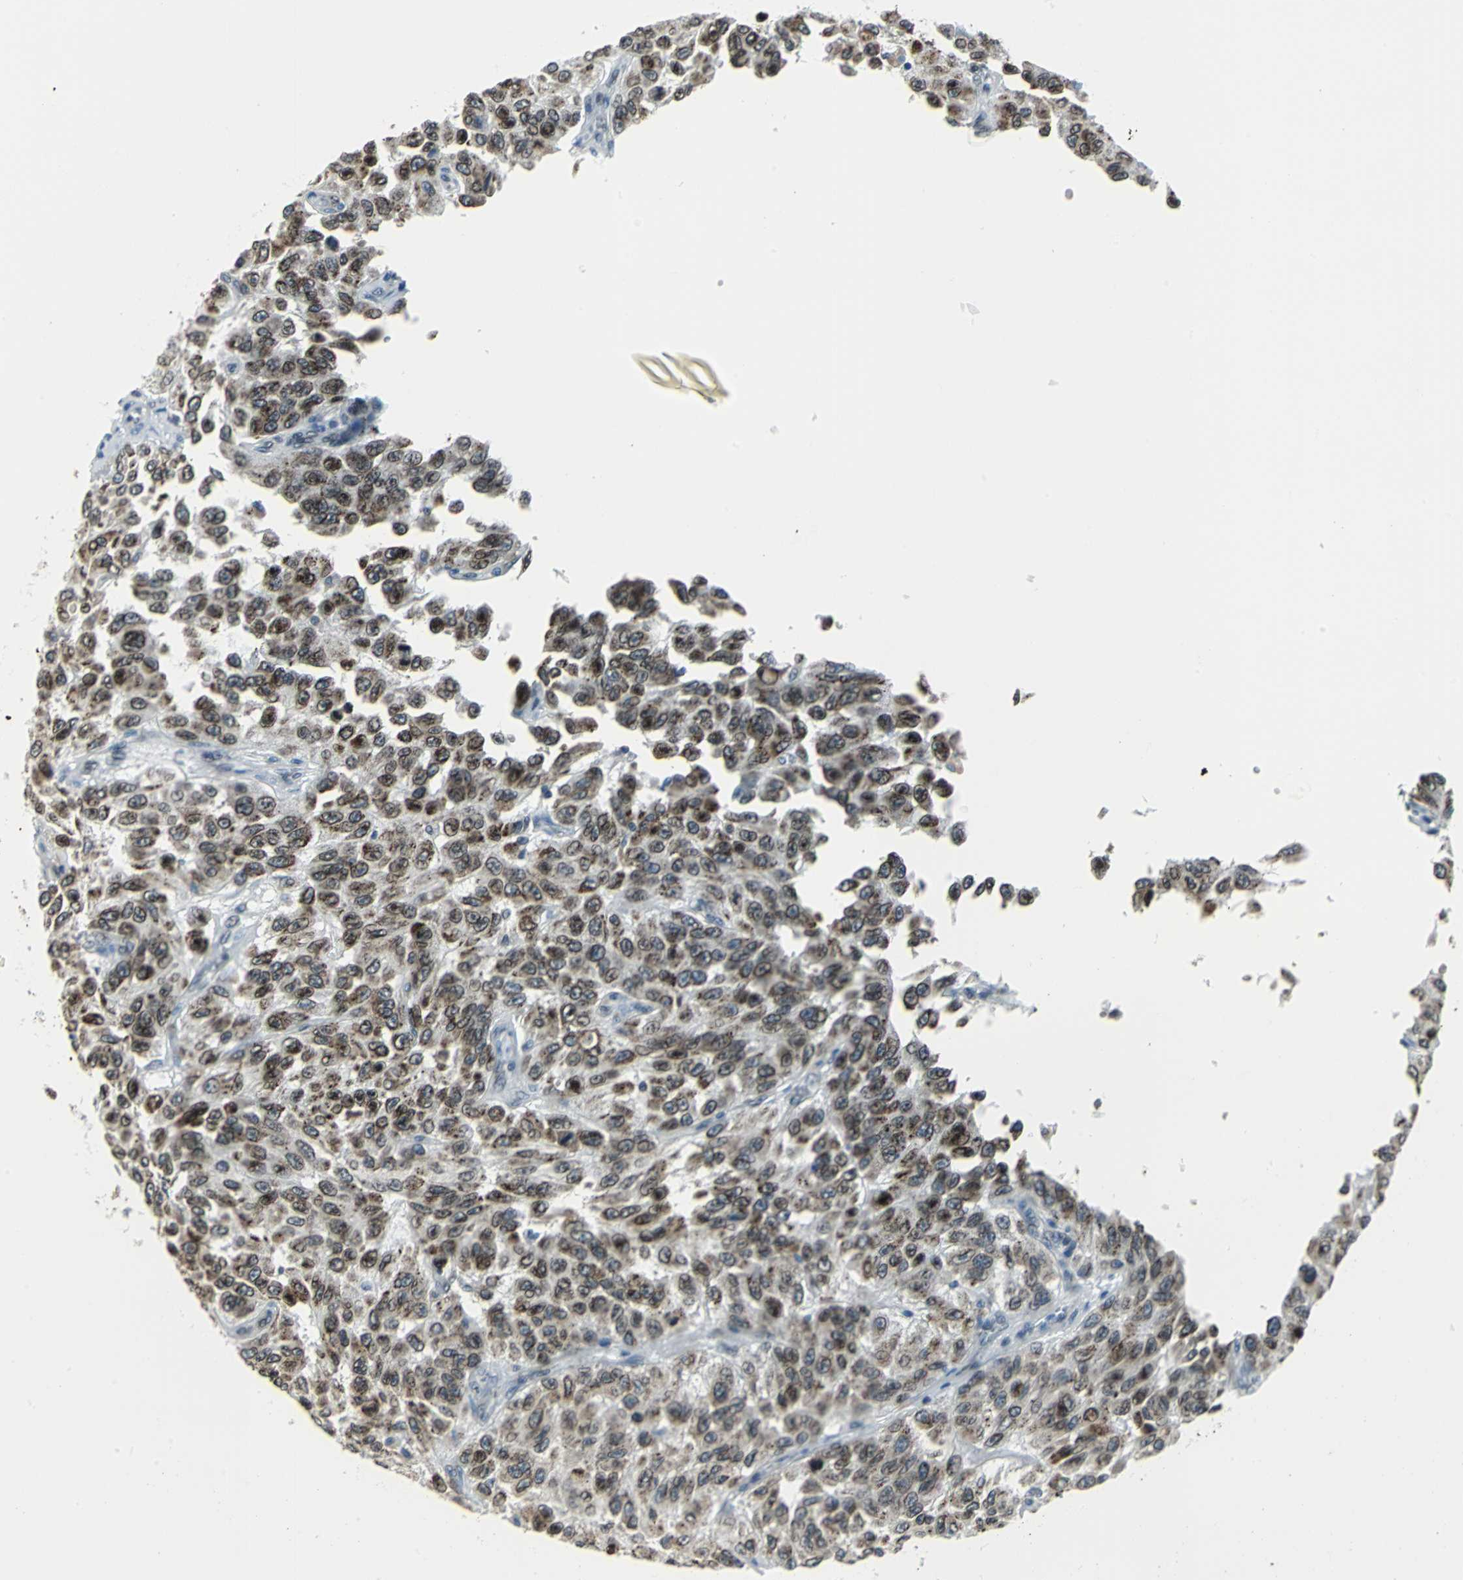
{"staining": {"intensity": "moderate", "quantity": ">75%", "location": "cytoplasmic/membranous,nuclear"}, "tissue": "melanoma", "cell_type": "Tumor cells", "image_type": "cancer", "snomed": [{"axis": "morphology", "description": "Malignant melanoma, NOS"}, {"axis": "topography", "description": "Skin"}], "caption": "Malignant melanoma stained with immunohistochemistry (IHC) shows moderate cytoplasmic/membranous and nuclear positivity in approximately >75% of tumor cells. Nuclei are stained in blue.", "gene": "SNUPN", "patient": {"sex": "male", "age": 30}}